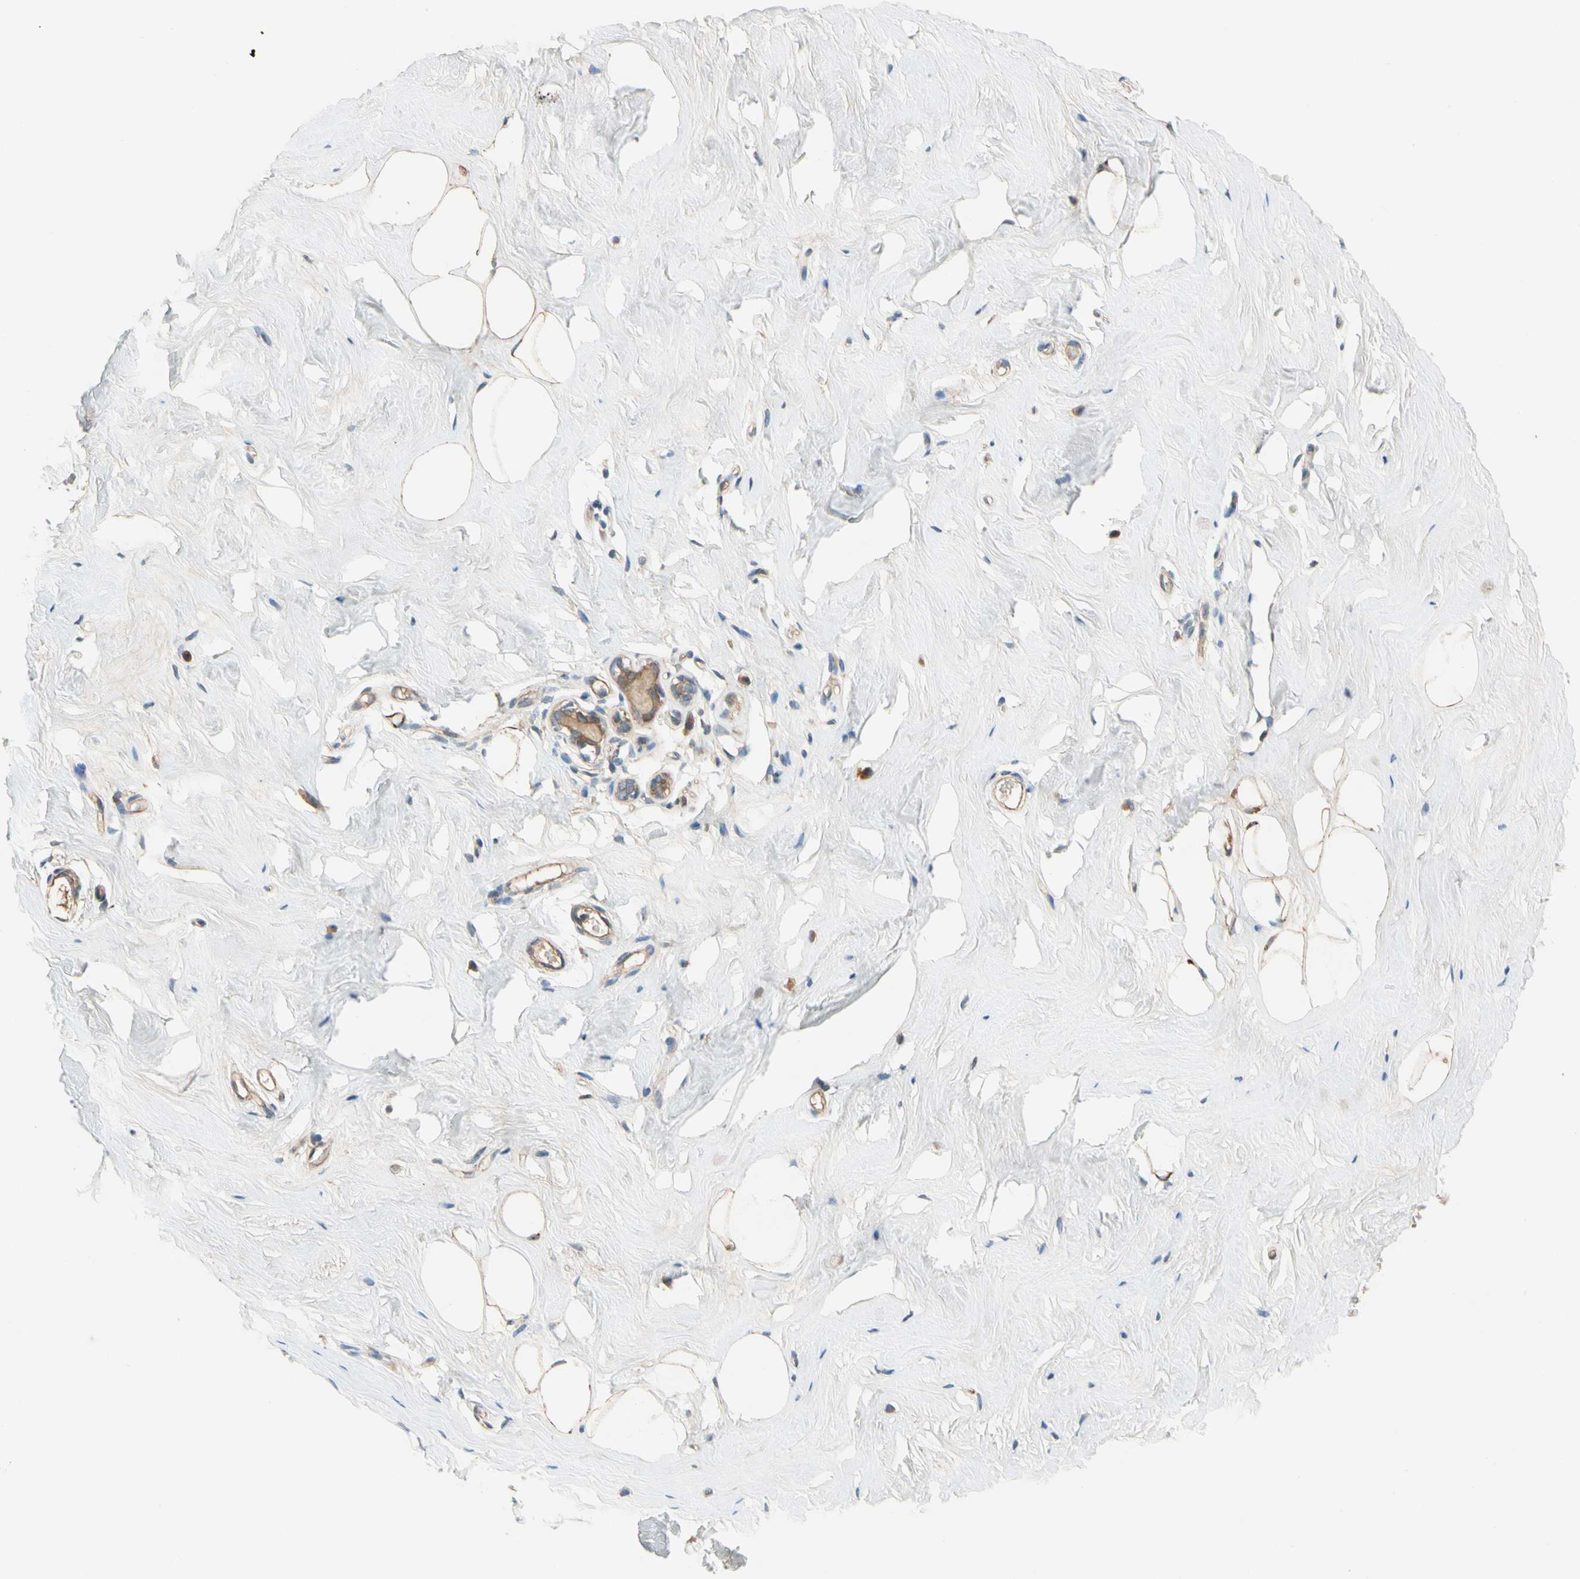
{"staining": {"intensity": "weak", "quantity": ">75%", "location": "cytoplasmic/membranous"}, "tissue": "breast", "cell_type": "Adipocytes", "image_type": "normal", "snomed": [{"axis": "morphology", "description": "Normal tissue, NOS"}, {"axis": "topography", "description": "Breast"}], "caption": "Breast was stained to show a protein in brown. There is low levels of weak cytoplasmic/membranous staining in about >75% of adipocytes.", "gene": "USP12", "patient": {"sex": "female", "age": 75}}